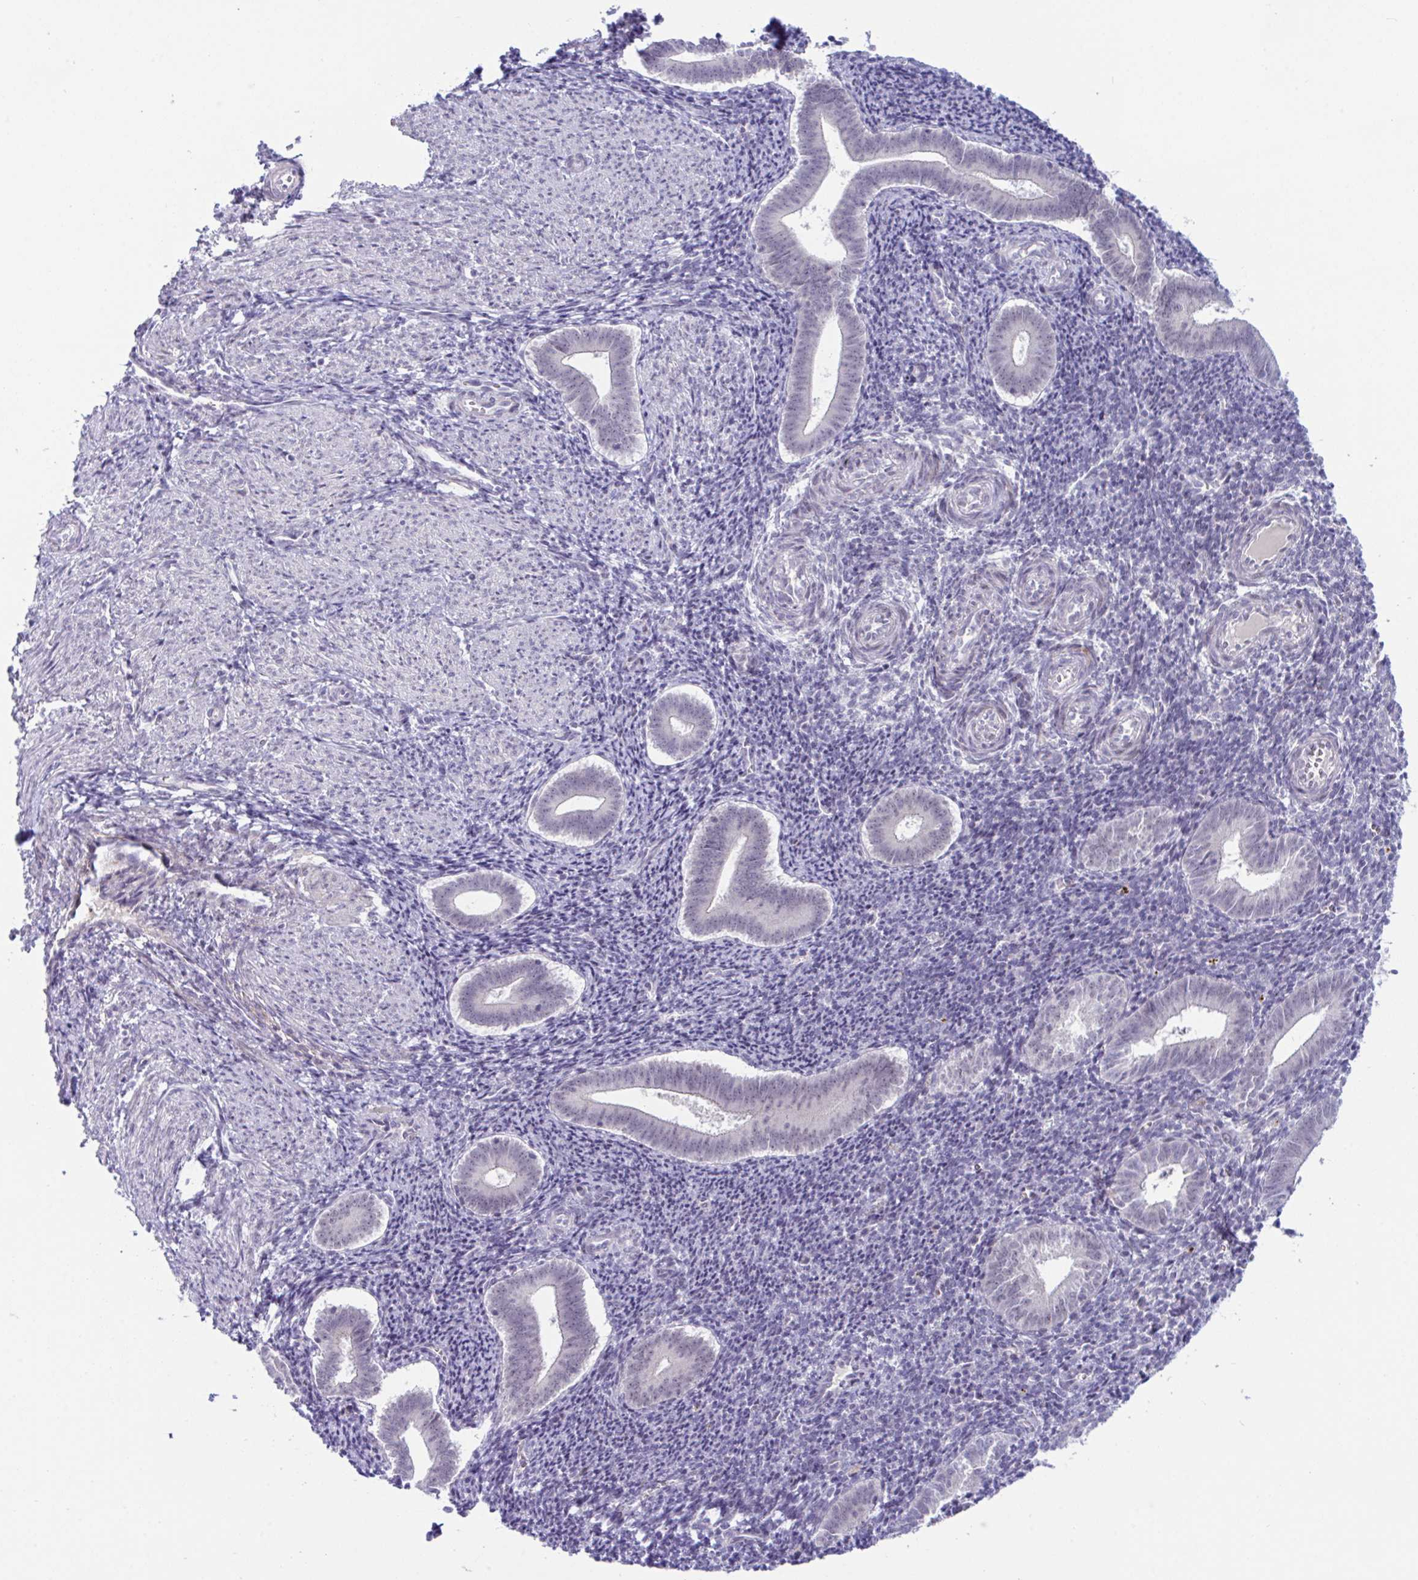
{"staining": {"intensity": "negative", "quantity": "none", "location": "none"}, "tissue": "endometrium", "cell_type": "Cells in endometrial stroma", "image_type": "normal", "snomed": [{"axis": "morphology", "description": "Normal tissue, NOS"}, {"axis": "topography", "description": "Endometrium"}], "caption": "This is an immunohistochemistry histopathology image of normal endometrium. There is no positivity in cells in endometrial stroma.", "gene": "USP35", "patient": {"sex": "female", "age": 25}}